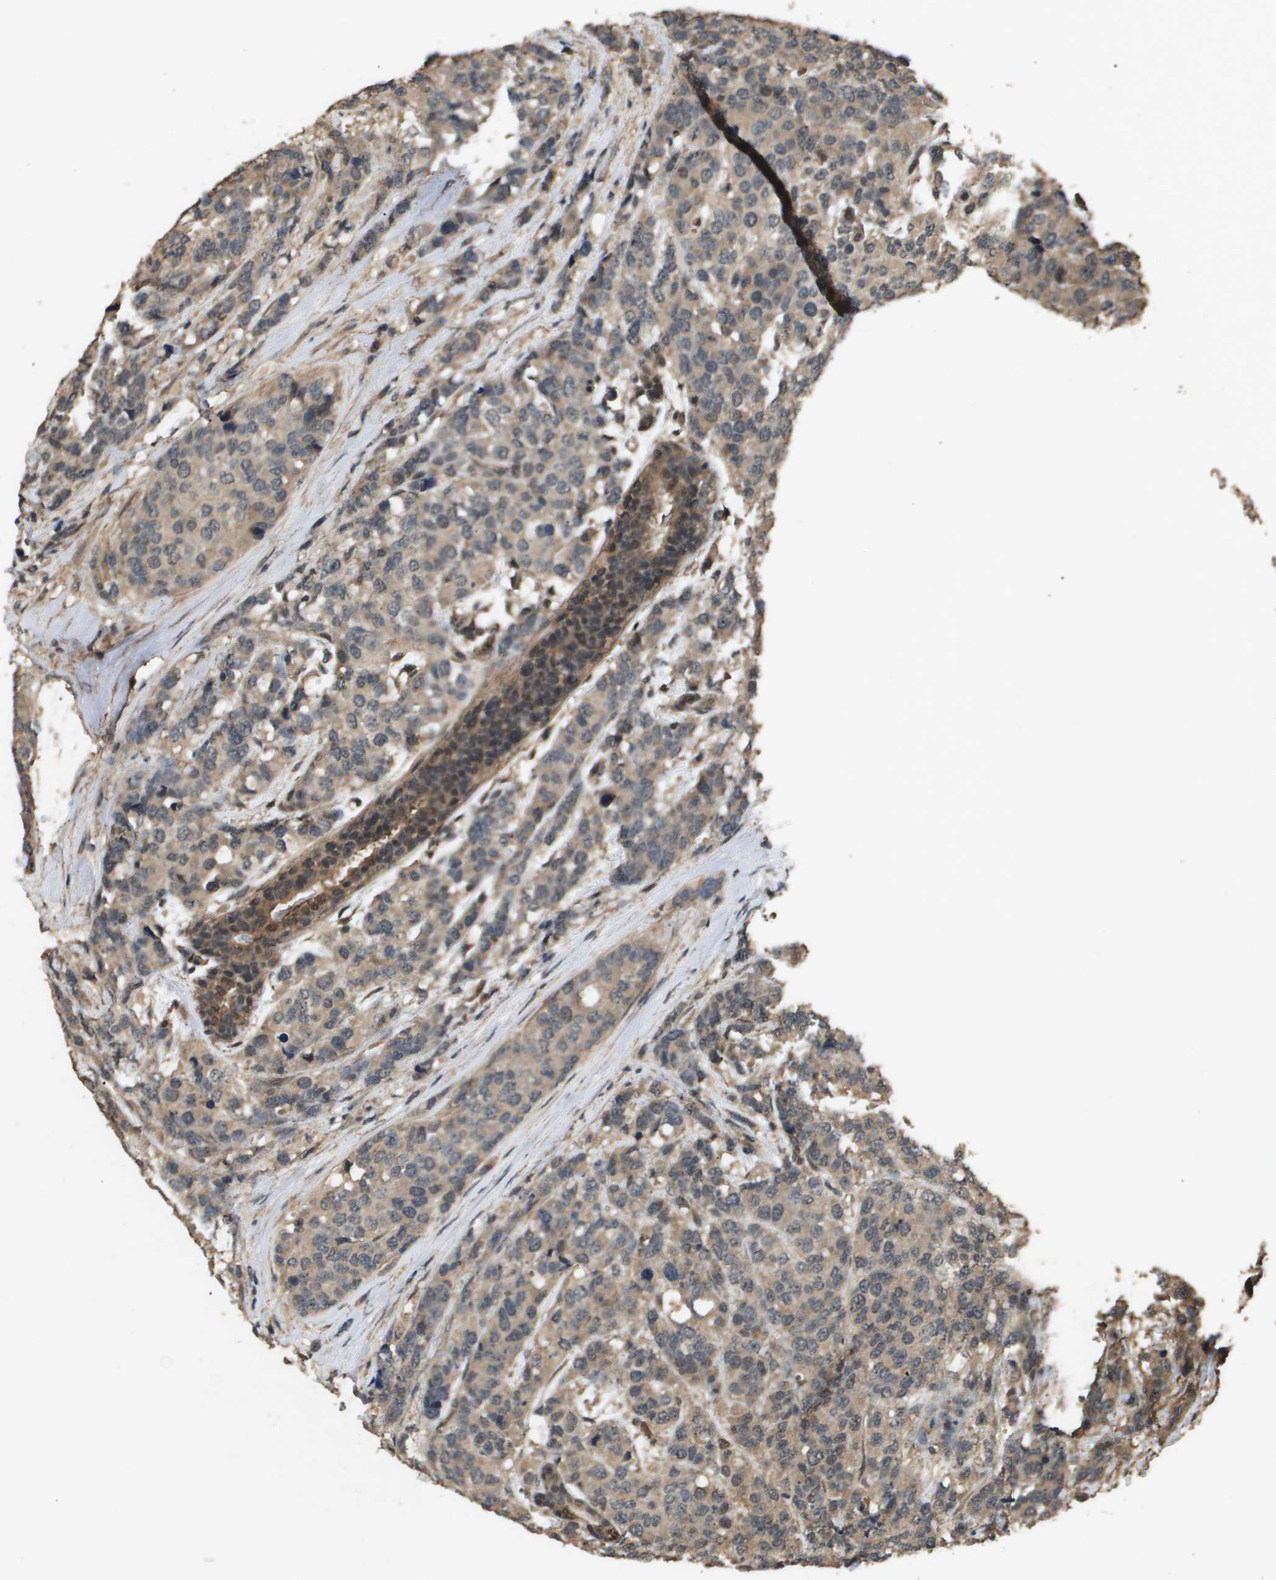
{"staining": {"intensity": "weak", "quantity": ">75%", "location": "cytoplasmic/membranous"}, "tissue": "breast cancer", "cell_type": "Tumor cells", "image_type": "cancer", "snomed": [{"axis": "morphology", "description": "Lobular carcinoma"}, {"axis": "topography", "description": "Breast"}], "caption": "Protein staining displays weak cytoplasmic/membranous positivity in about >75% of tumor cells in breast cancer.", "gene": "ING1", "patient": {"sex": "female", "age": 59}}